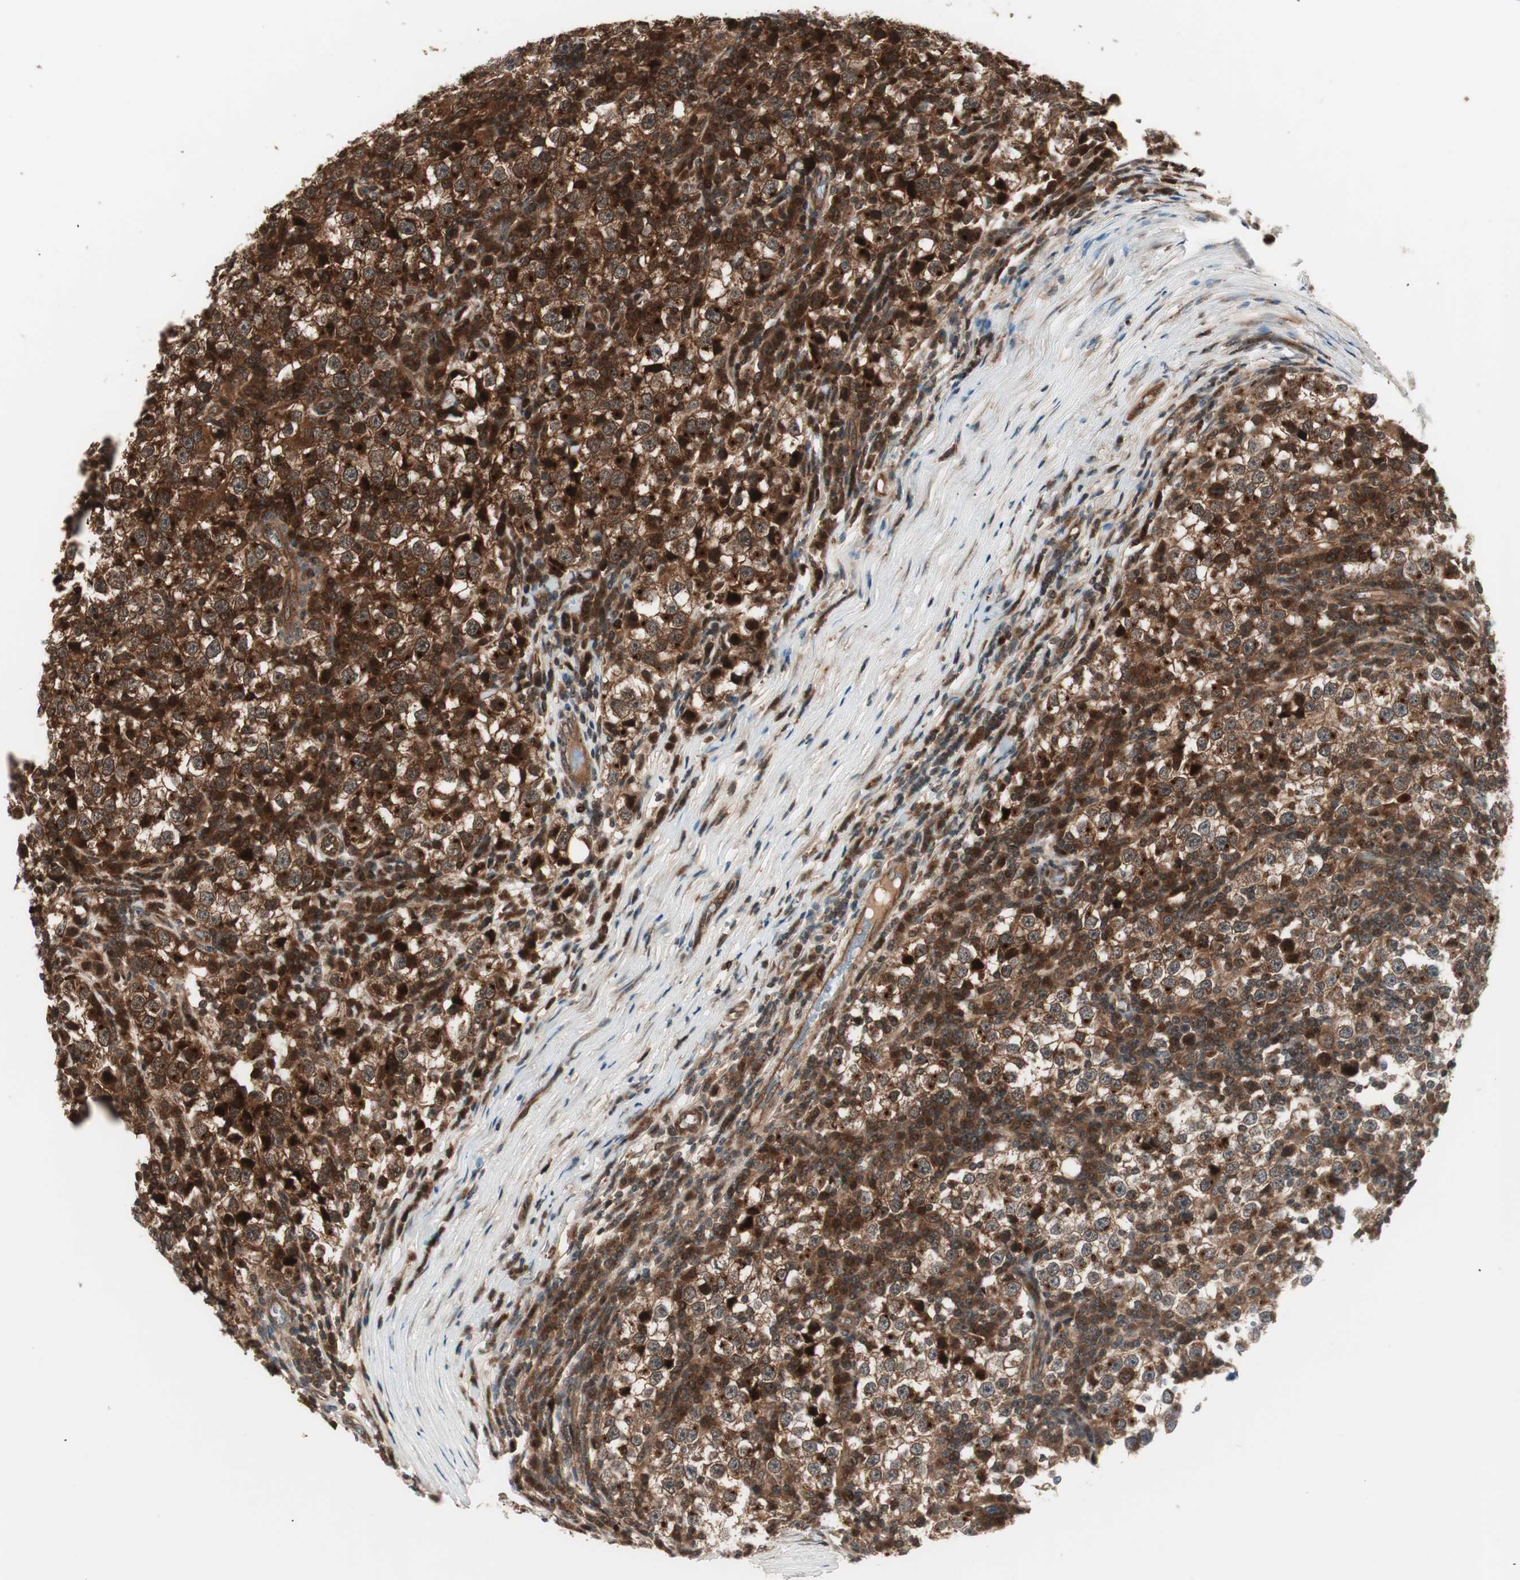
{"staining": {"intensity": "strong", "quantity": ">75%", "location": "cytoplasmic/membranous"}, "tissue": "testis cancer", "cell_type": "Tumor cells", "image_type": "cancer", "snomed": [{"axis": "morphology", "description": "Seminoma, NOS"}, {"axis": "topography", "description": "Testis"}], "caption": "Immunohistochemical staining of seminoma (testis) shows high levels of strong cytoplasmic/membranous staining in about >75% of tumor cells.", "gene": "PRKG2", "patient": {"sex": "male", "age": 65}}